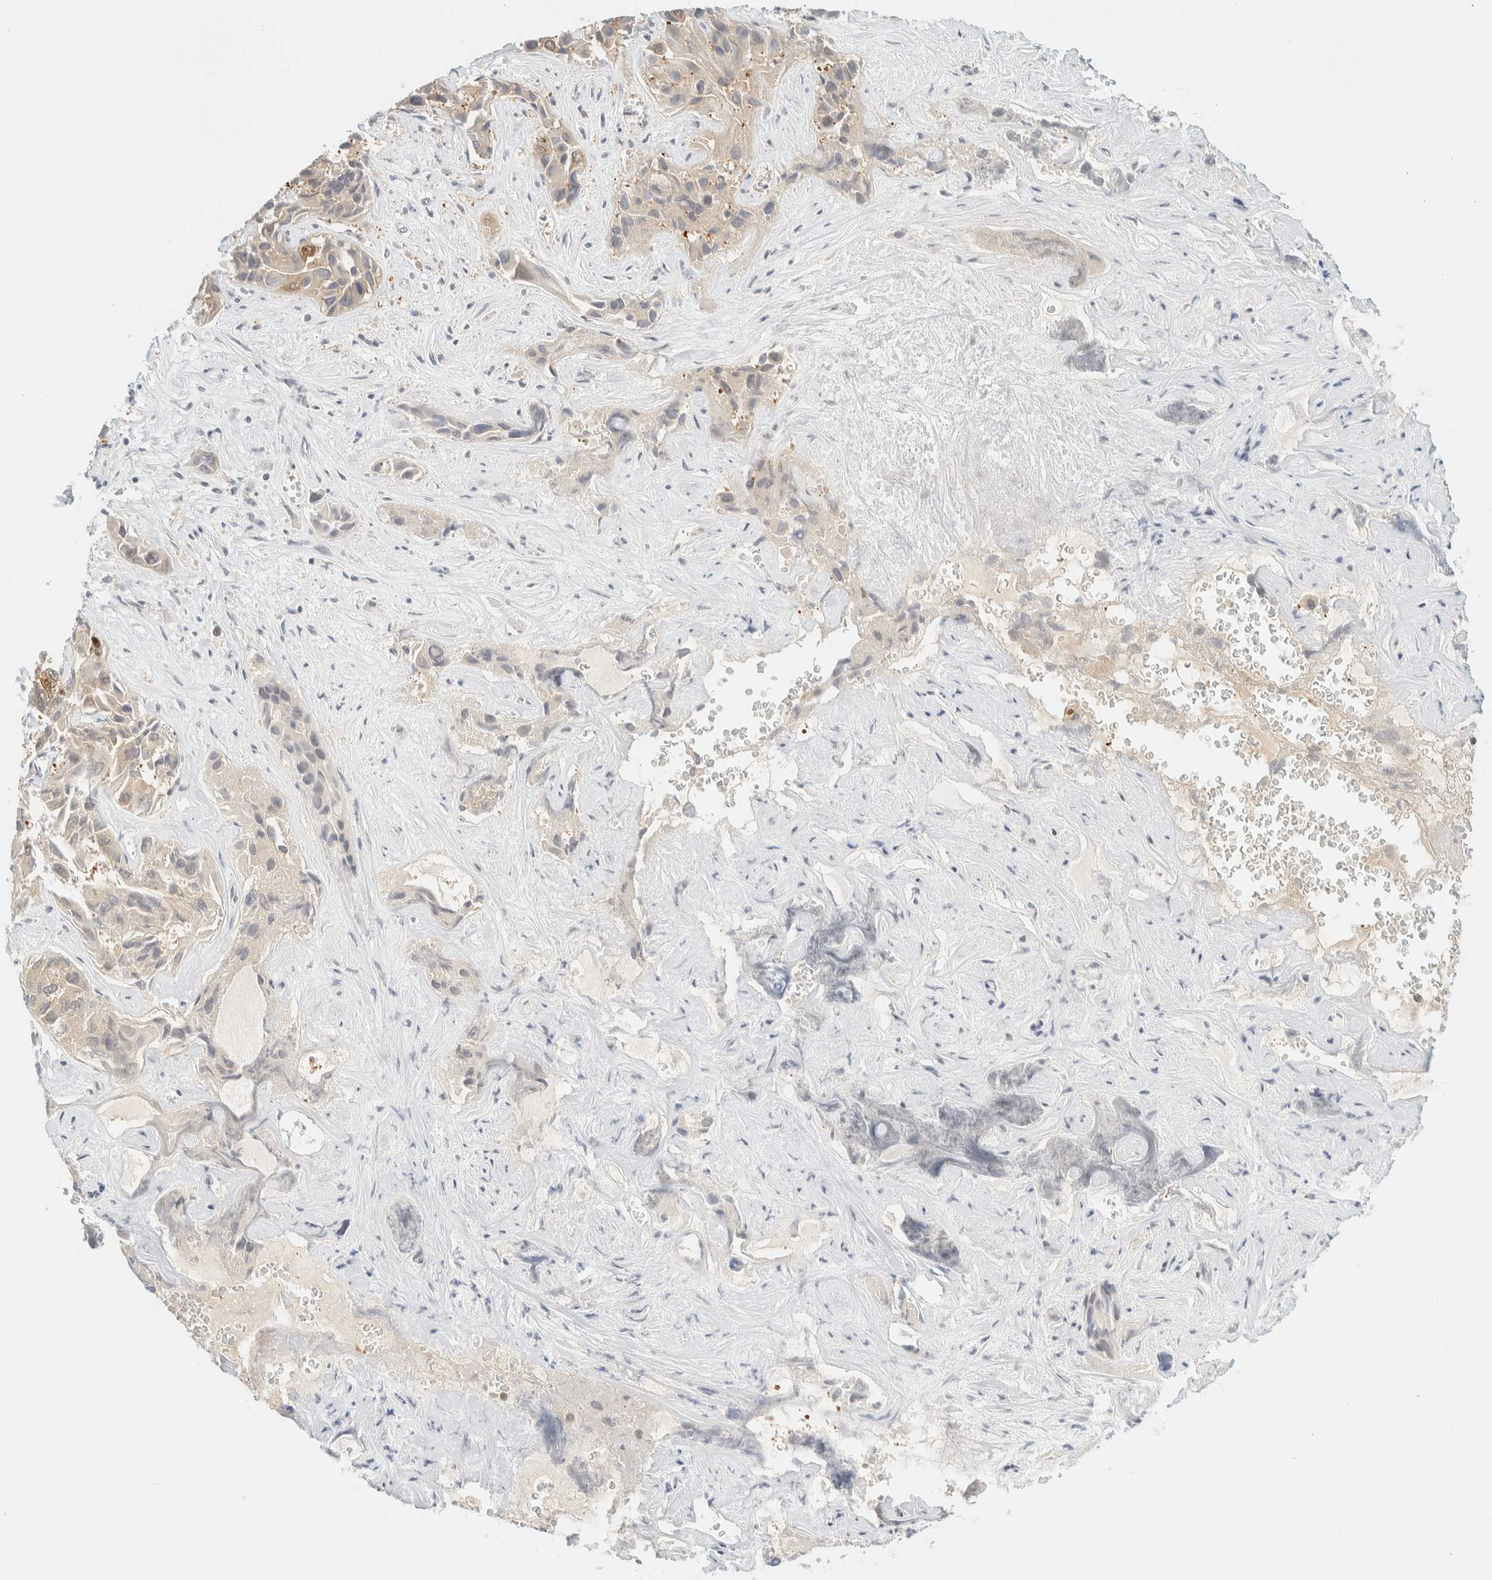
{"staining": {"intensity": "weak", "quantity": ">75%", "location": "cytoplasmic/membranous"}, "tissue": "liver cancer", "cell_type": "Tumor cells", "image_type": "cancer", "snomed": [{"axis": "morphology", "description": "Cholangiocarcinoma"}, {"axis": "topography", "description": "Liver"}], "caption": "The immunohistochemical stain shows weak cytoplasmic/membranous expression in tumor cells of liver cancer tissue. (IHC, brightfield microscopy, high magnification).", "gene": "PCYT2", "patient": {"sex": "female", "age": 52}}